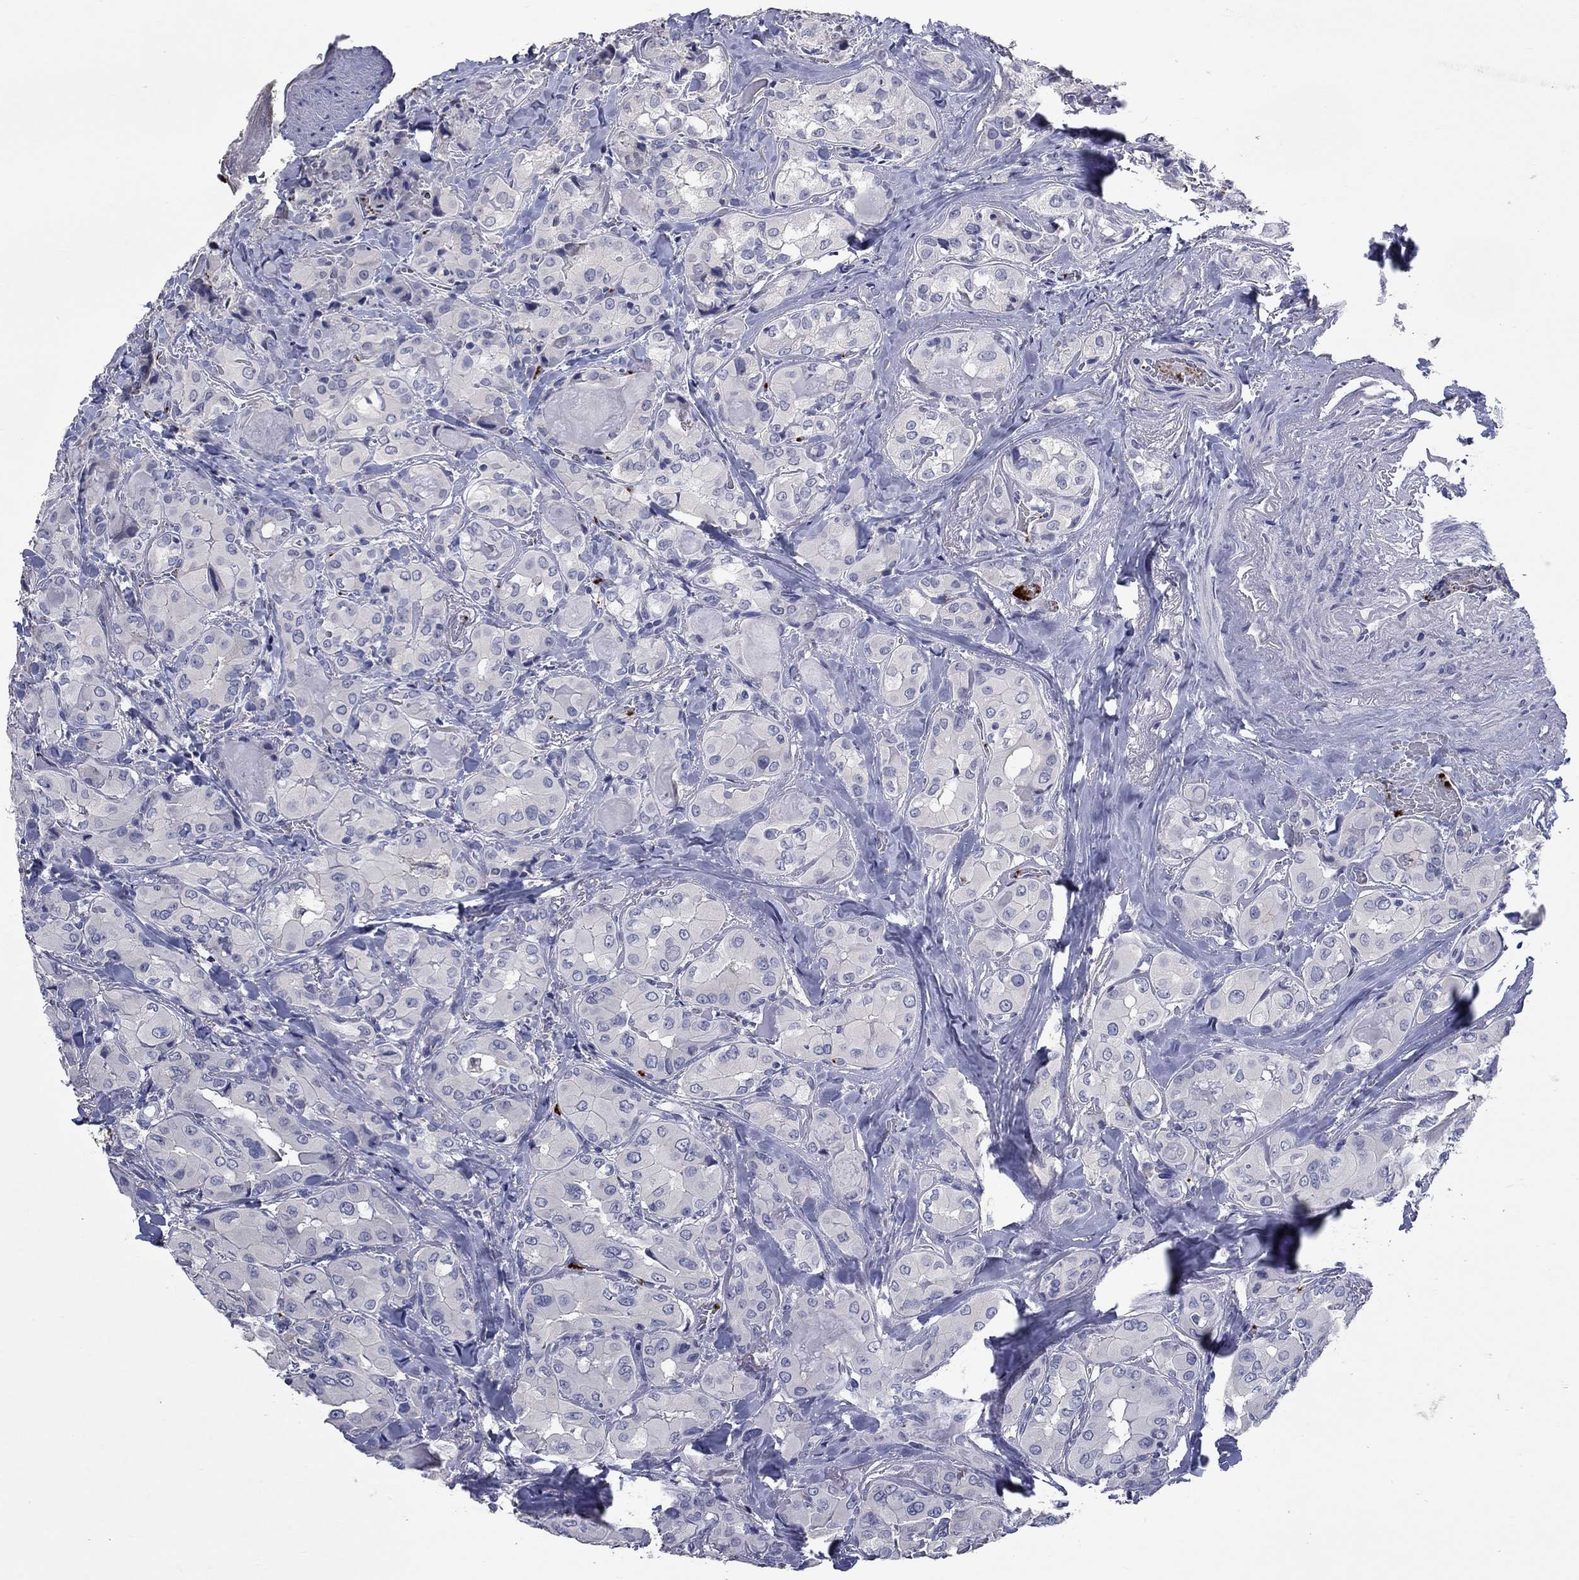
{"staining": {"intensity": "negative", "quantity": "none", "location": "none"}, "tissue": "thyroid cancer", "cell_type": "Tumor cells", "image_type": "cancer", "snomed": [{"axis": "morphology", "description": "Normal tissue, NOS"}, {"axis": "morphology", "description": "Papillary adenocarcinoma, NOS"}, {"axis": "topography", "description": "Thyroid gland"}], "caption": "There is no significant staining in tumor cells of thyroid cancer.", "gene": "PLEK", "patient": {"sex": "female", "age": 66}}